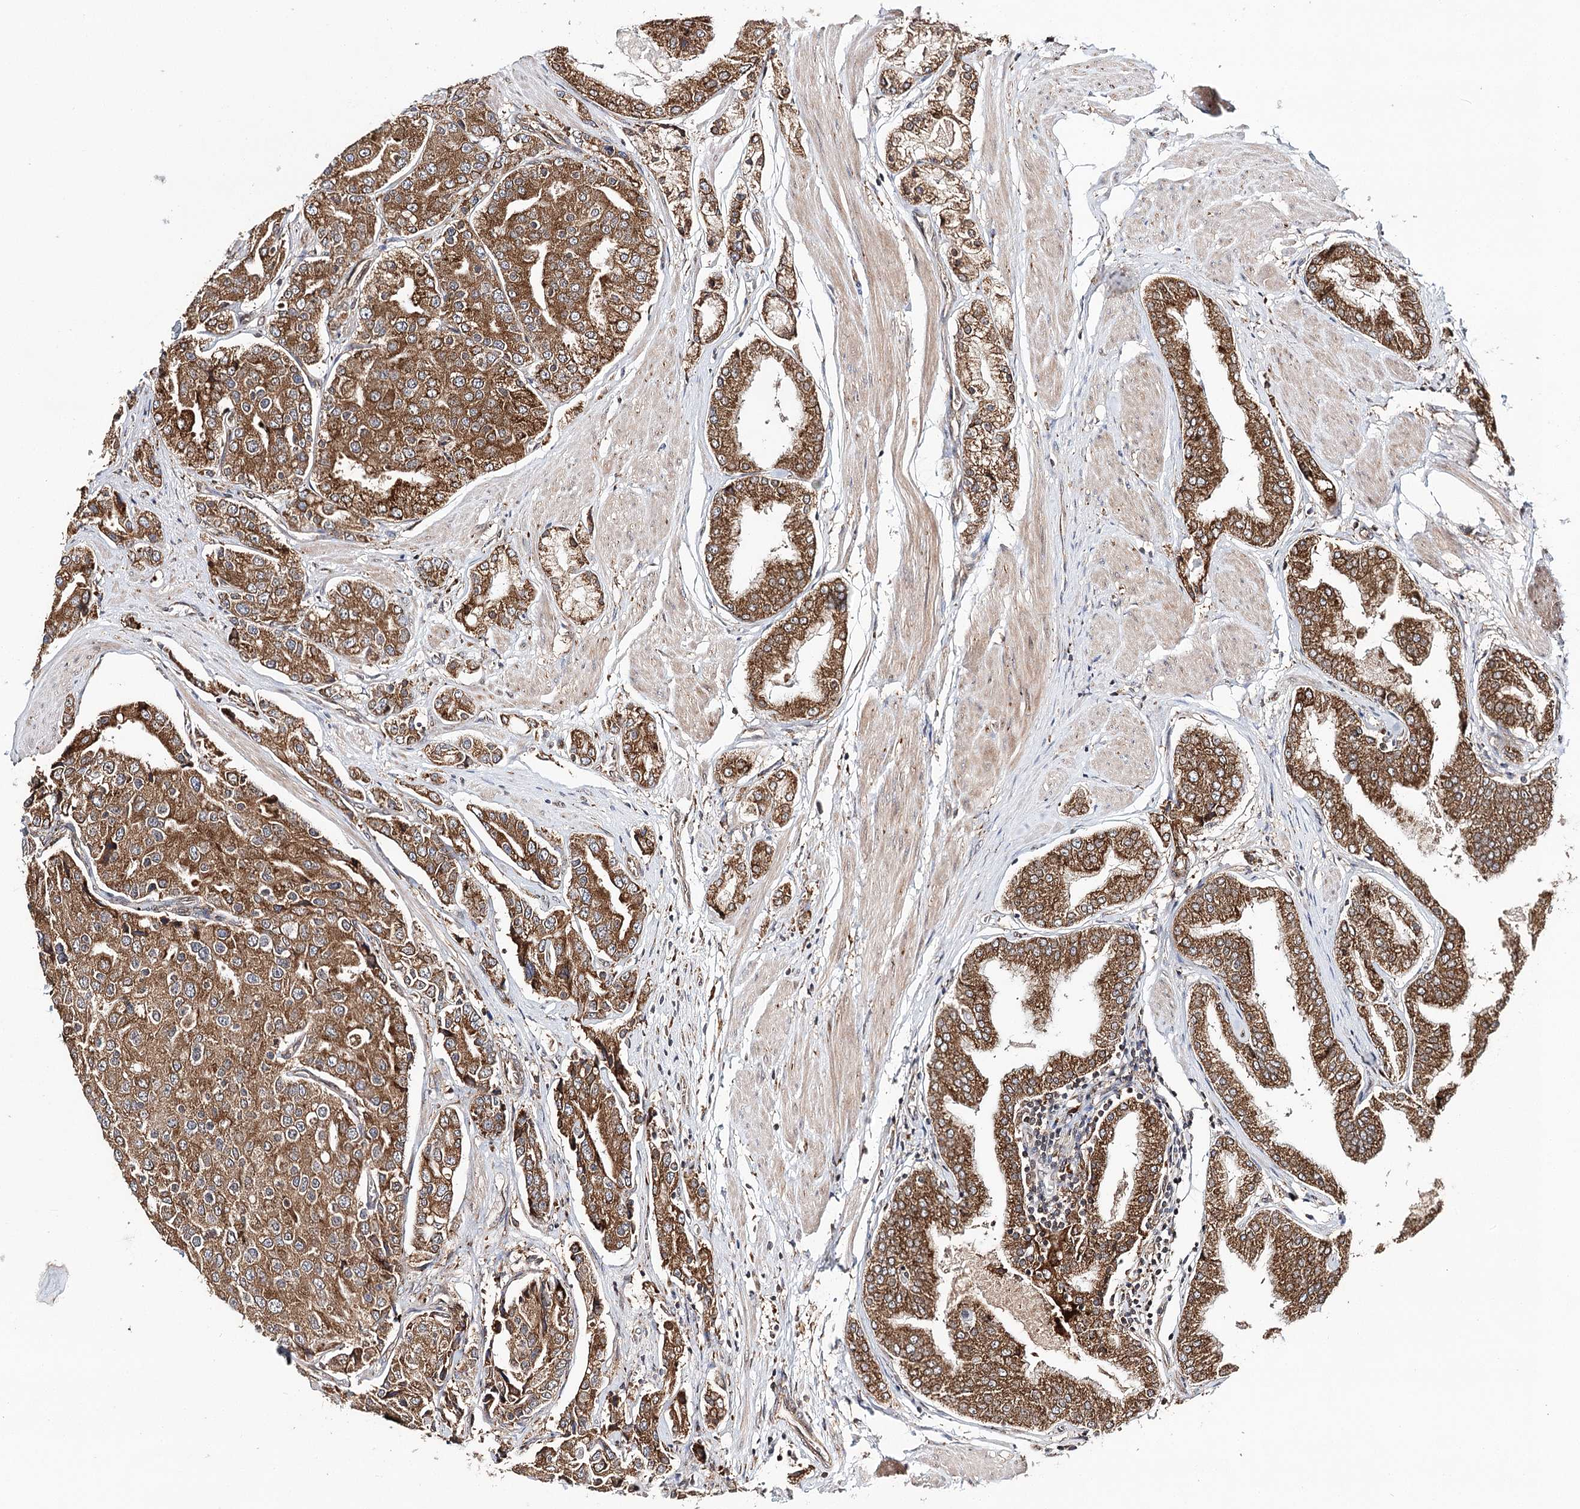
{"staining": {"intensity": "strong", "quantity": ">75%", "location": "cytoplasmic/membranous"}, "tissue": "prostate cancer", "cell_type": "Tumor cells", "image_type": "cancer", "snomed": [{"axis": "morphology", "description": "Adenocarcinoma, High grade"}, {"axis": "topography", "description": "Prostate"}], "caption": "Brown immunohistochemical staining in prostate cancer demonstrates strong cytoplasmic/membranous expression in approximately >75% of tumor cells.", "gene": "DNAJB14", "patient": {"sex": "male", "age": 50}}